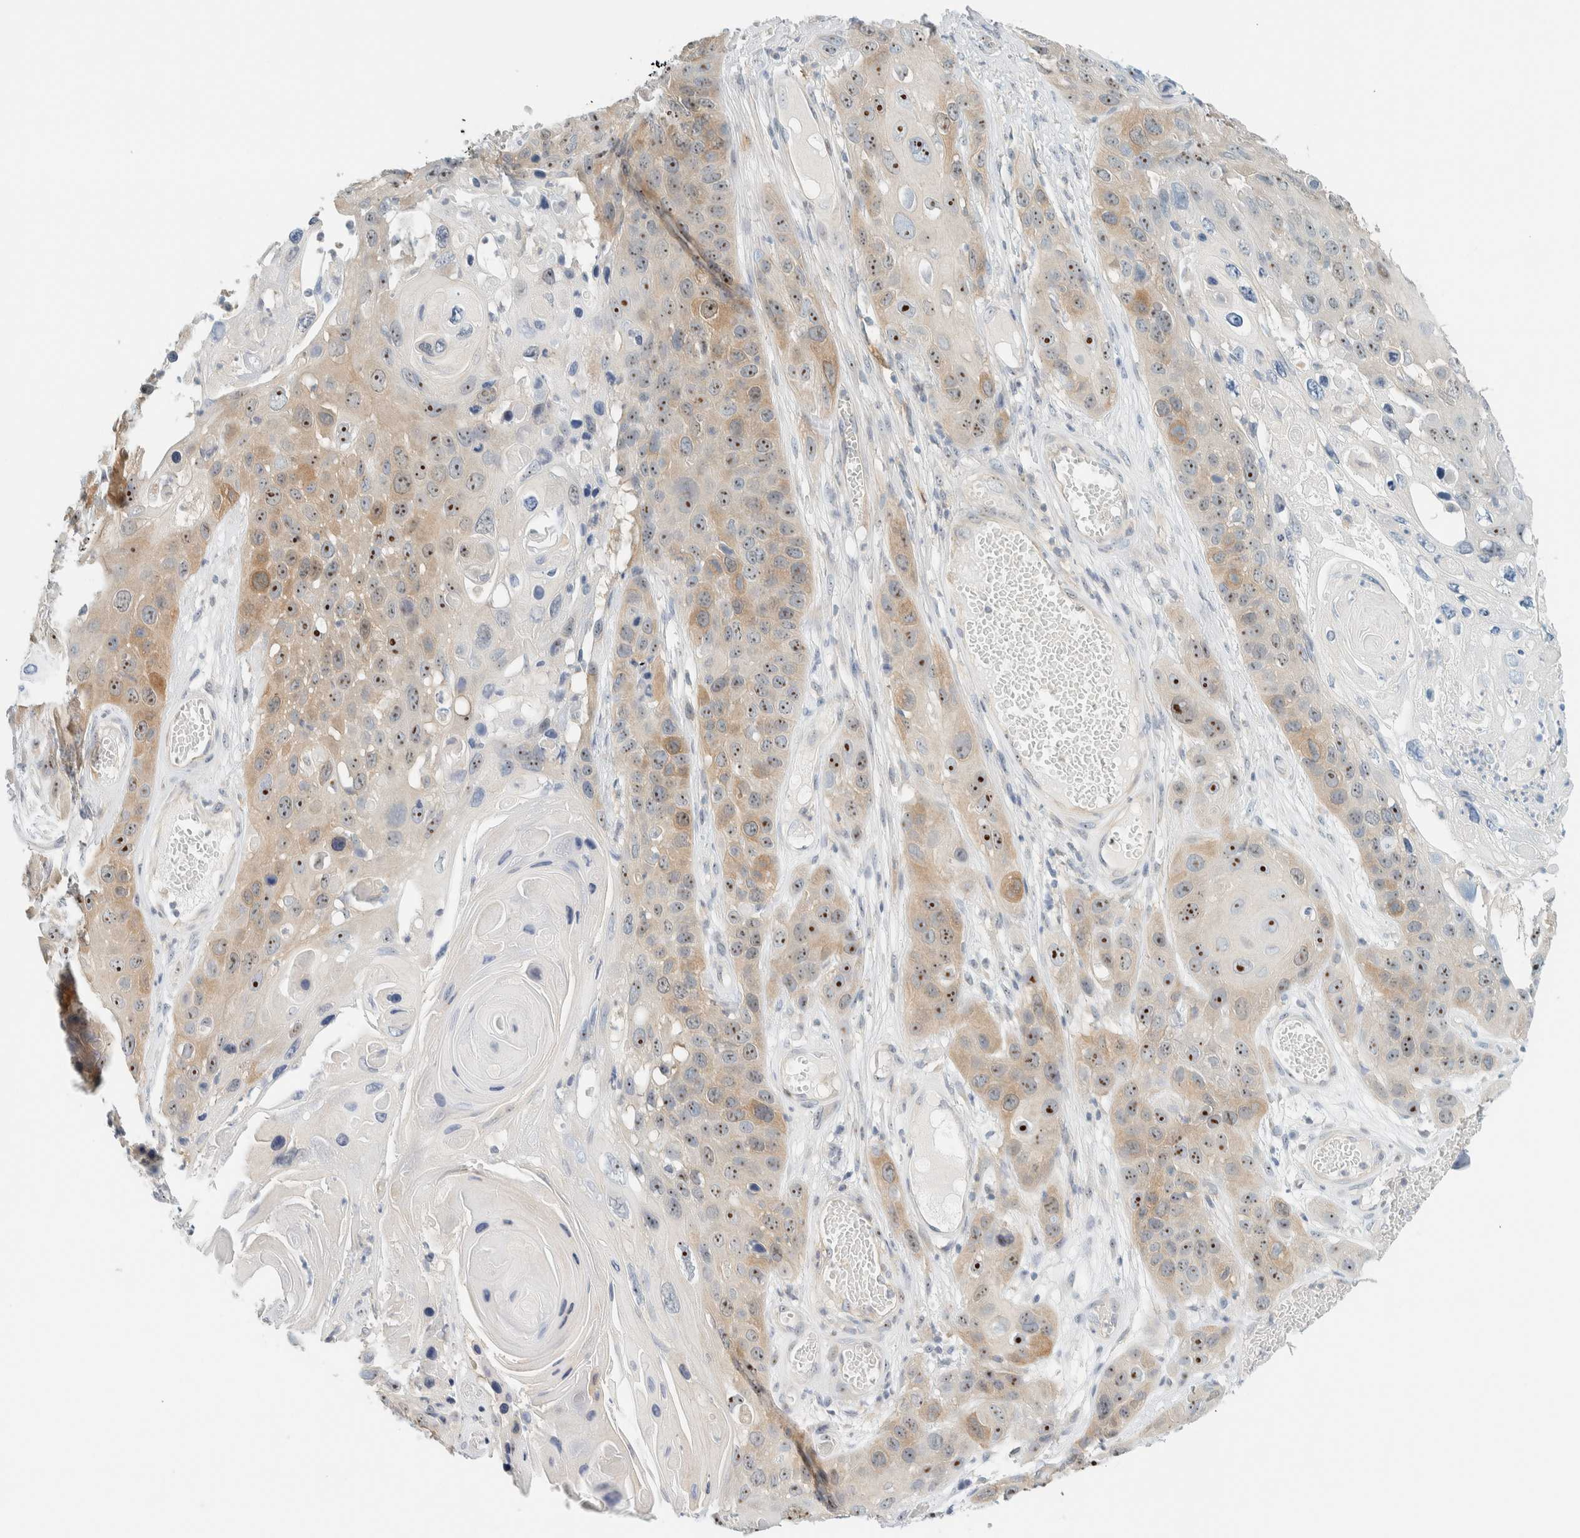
{"staining": {"intensity": "moderate", "quantity": "25%-75%", "location": "nuclear"}, "tissue": "skin cancer", "cell_type": "Tumor cells", "image_type": "cancer", "snomed": [{"axis": "morphology", "description": "Squamous cell carcinoma, NOS"}, {"axis": "topography", "description": "Skin"}], "caption": "The immunohistochemical stain highlights moderate nuclear positivity in tumor cells of skin cancer (squamous cell carcinoma) tissue. (Stains: DAB in brown, nuclei in blue, Microscopy: brightfield microscopy at high magnification).", "gene": "NDE1", "patient": {"sex": "male", "age": 55}}